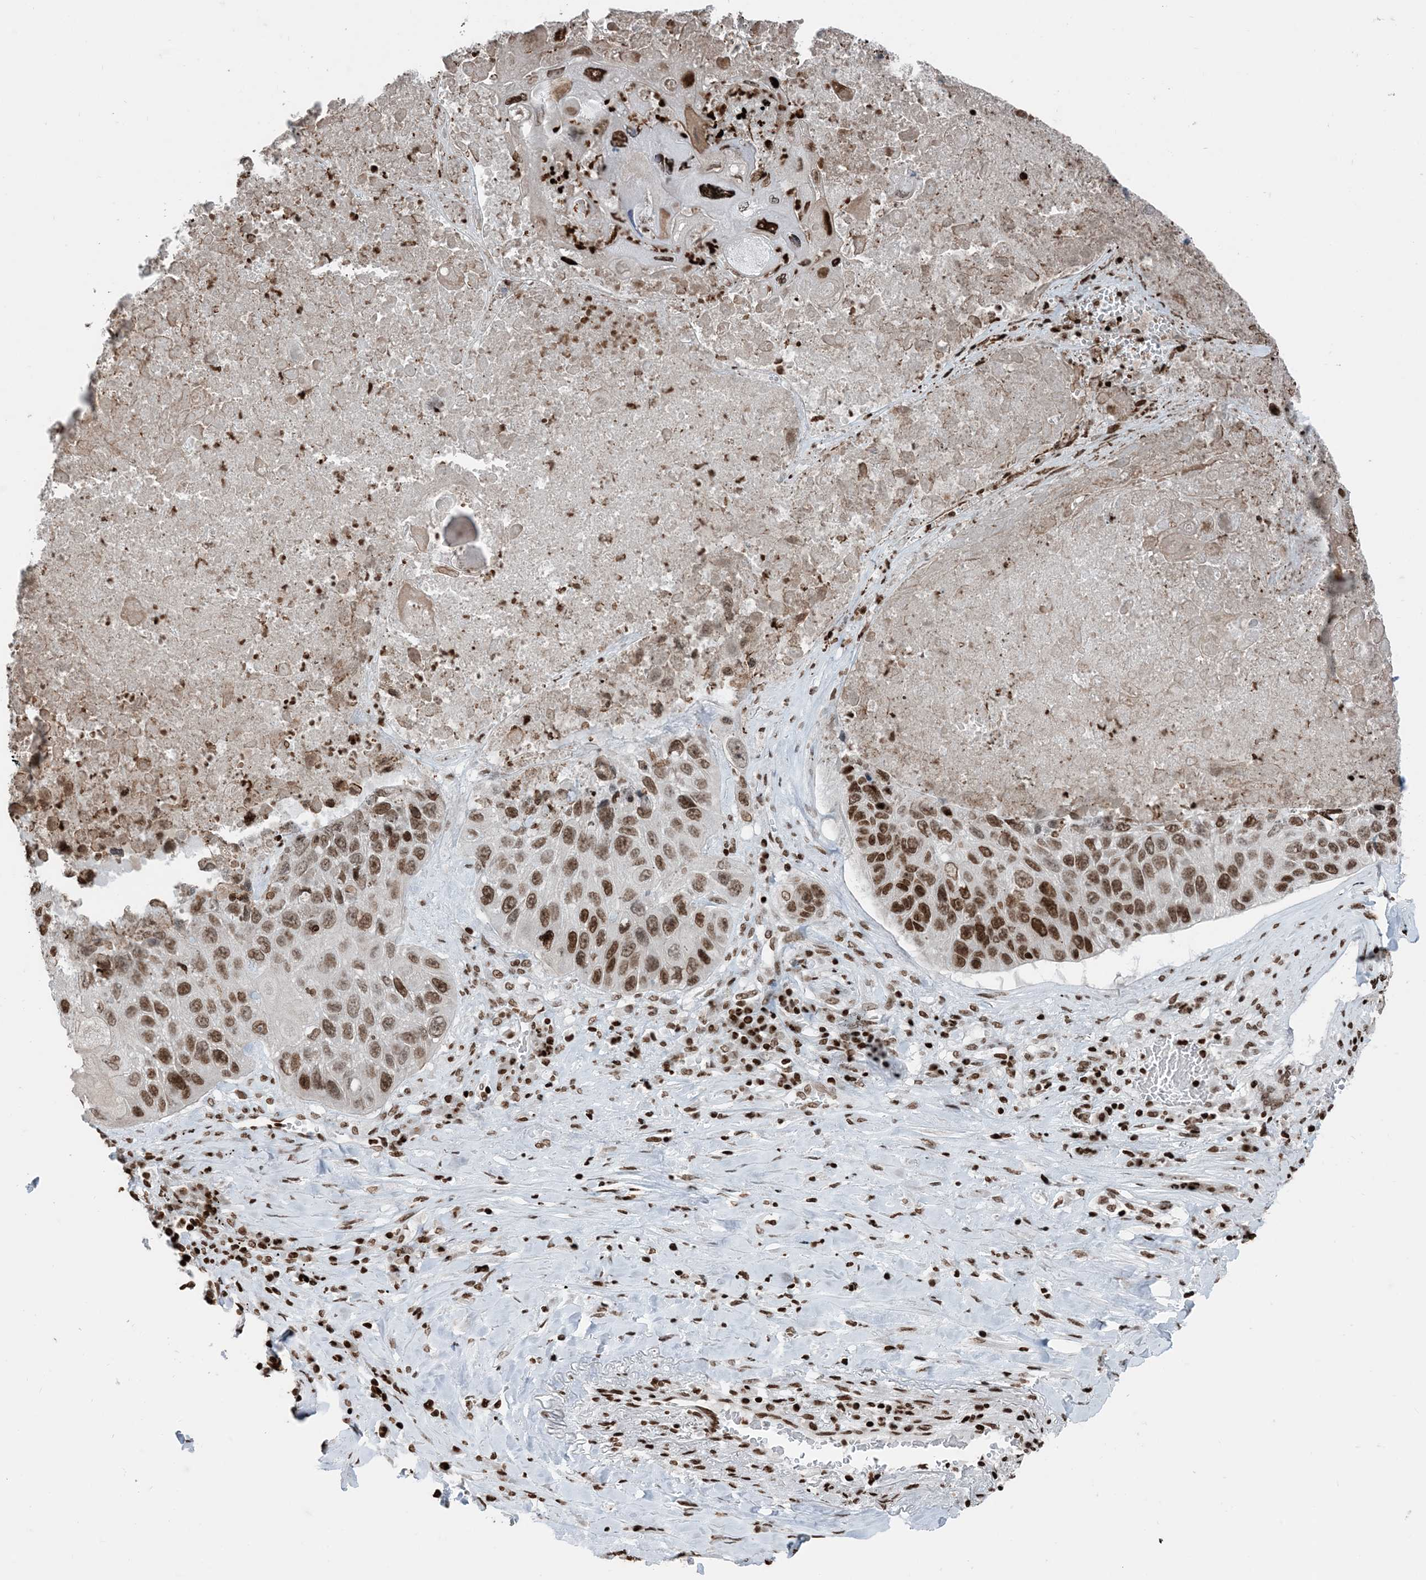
{"staining": {"intensity": "moderate", "quantity": ">75%", "location": "nuclear"}, "tissue": "lung cancer", "cell_type": "Tumor cells", "image_type": "cancer", "snomed": [{"axis": "morphology", "description": "Squamous cell carcinoma, NOS"}, {"axis": "topography", "description": "Lung"}], "caption": "IHC staining of lung cancer (squamous cell carcinoma), which demonstrates medium levels of moderate nuclear staining in approximately >75% of tumor cells indicating moderate nuclear protein expression. The staining was performed using DAB (3,3'-diaminobenzidine) (brown) for protein detection and nuclei were counterstained in hematoxylin (blue).", "gene": "H3-3B", "patient": {"sex": "male", "age": 61}}